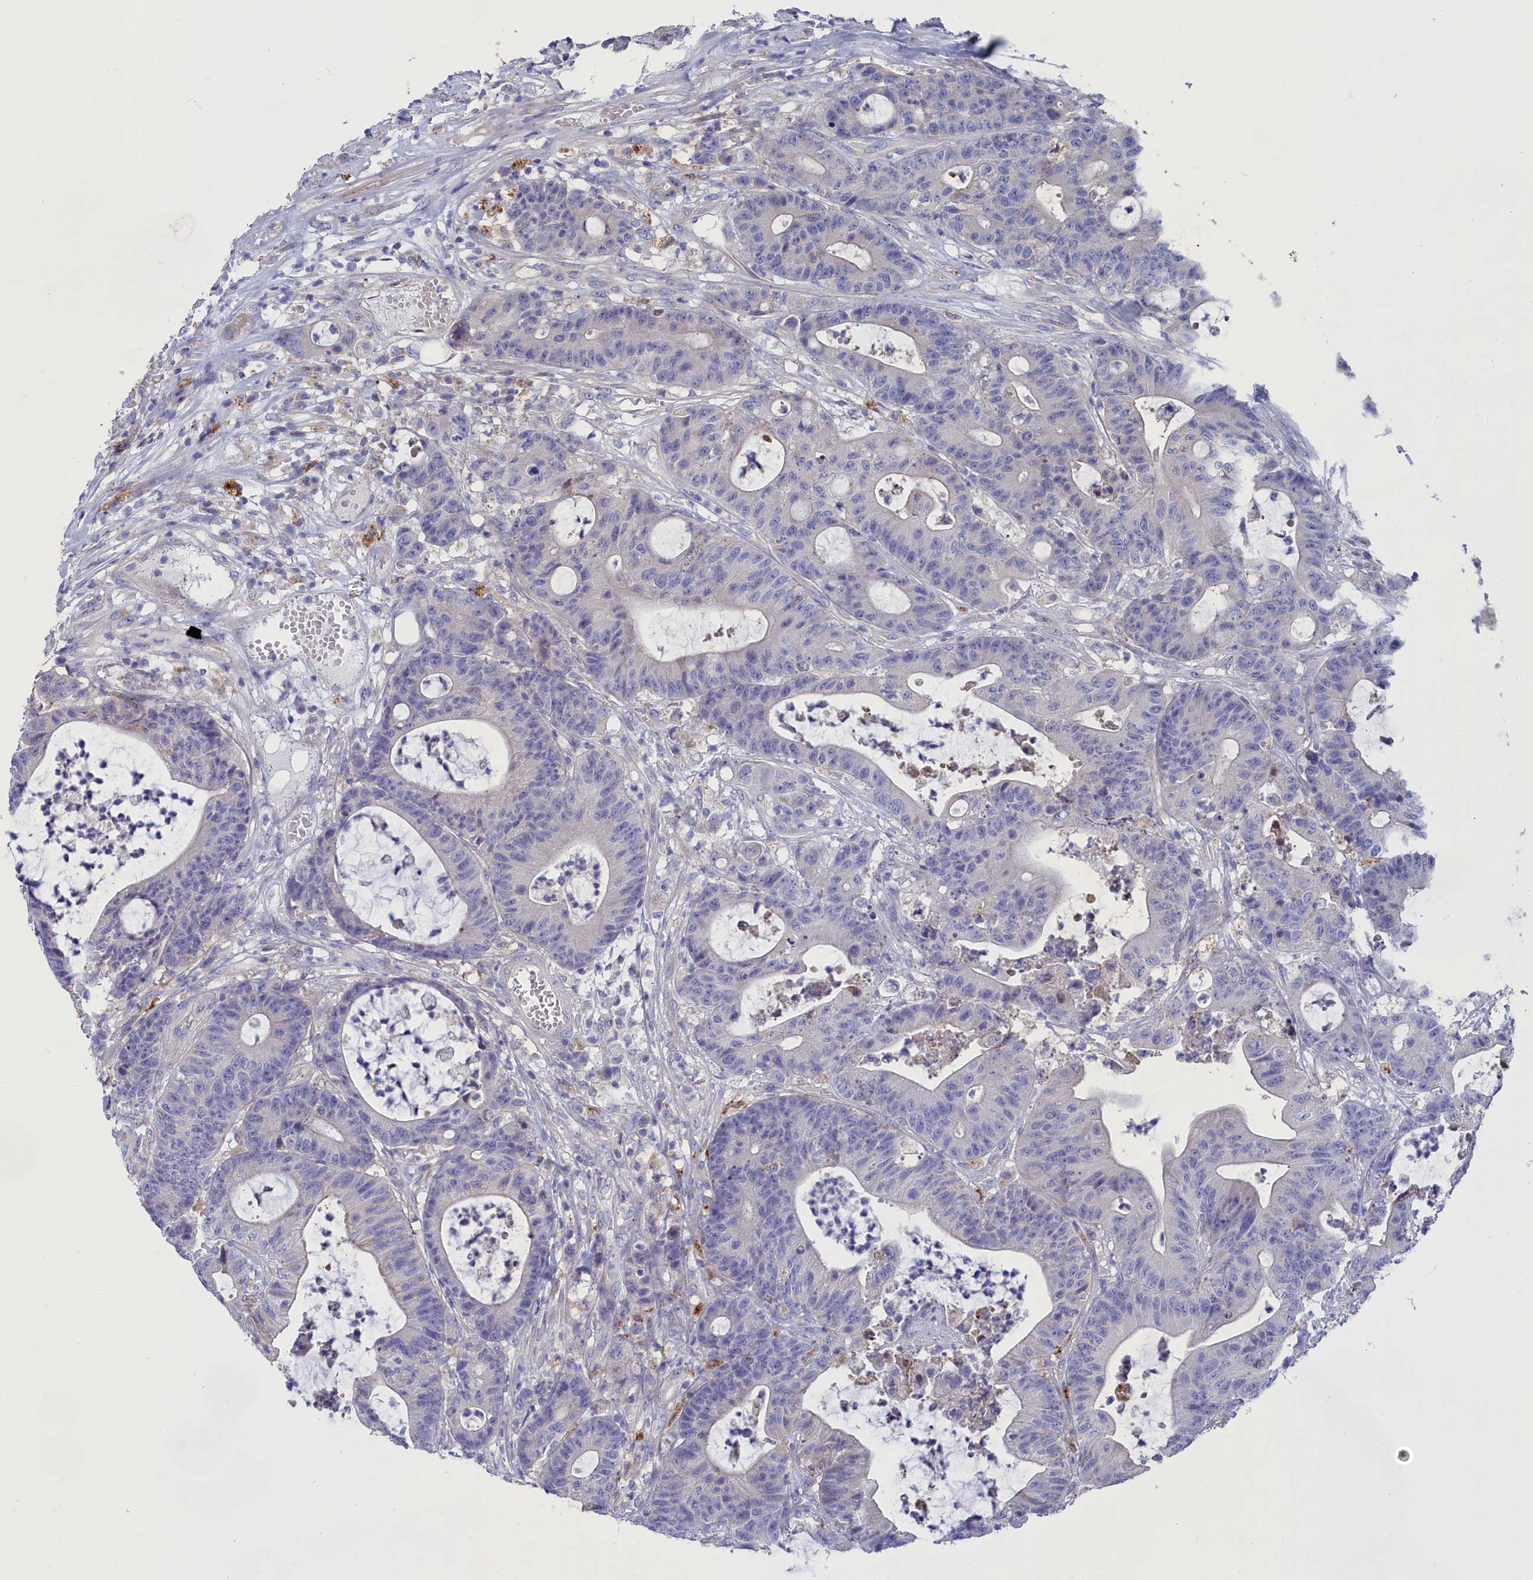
{"staining": {"intensity": "negative", "quantity": "none", "location": "none"}, "tissue": "colorectal cancer", "cell_type": "Tumor cells", "image_type": "cancer", "snomed": [{"axis": "morphology", "description": "Adenocarcinoma, NOS"}, {"axis": "topography", "description": "Colon"}], "caption": "DAB (3,3'-diaminobenzidine) immunohistochemical staining of colorectal cancer (adenocarcinoma) reveals no significant expression in tumor cells.", "gene": "WDR6", "patient": {"sex": "female", "age": 84}}